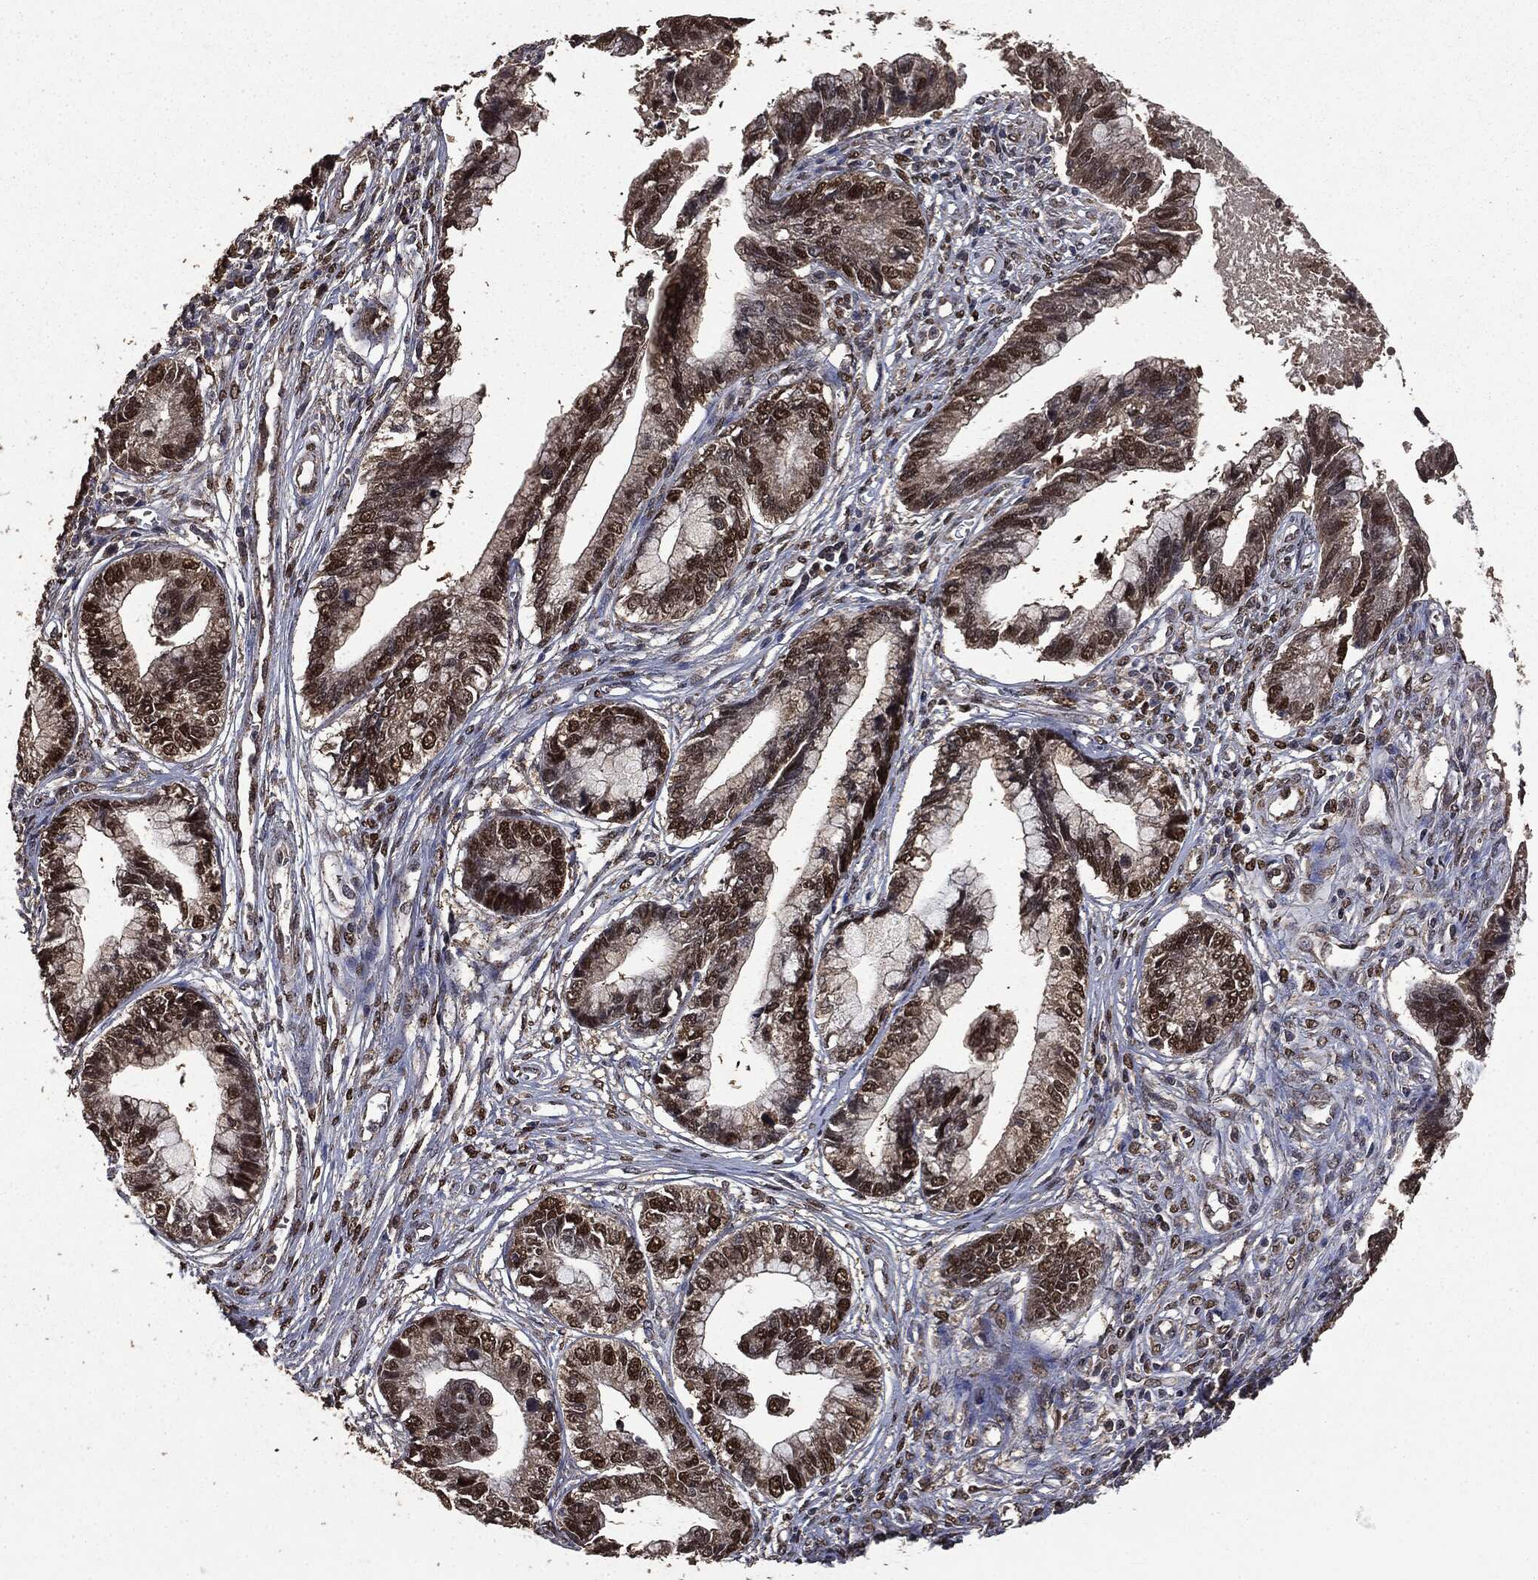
{"staining": {"intensity": "strong", "quantity": ">75%", "location": "cytoplasmic/membranous,nuclear"}, "tissue": "cervical cancer", "cell_type": "Tumor cells", "image_type": "cancer", "snomed": [{"axis": "morphology", "description": "Adenocarcinoma, NOS"}, {"axis": "topography", "description": "Cervix"}], "caption": "Cervical cancer was stained to show a protein in brown. There is high levels of strong cytoplasmic/membranous and nuclear staining in approximately >75% of tumor cells. Using DAB (brown) and hematoxylin (blue) stains, captured at high magnification using brightfield microscopy.", "gene": "PPP6R2", "patient": {"sex": "female", "age": 44}}